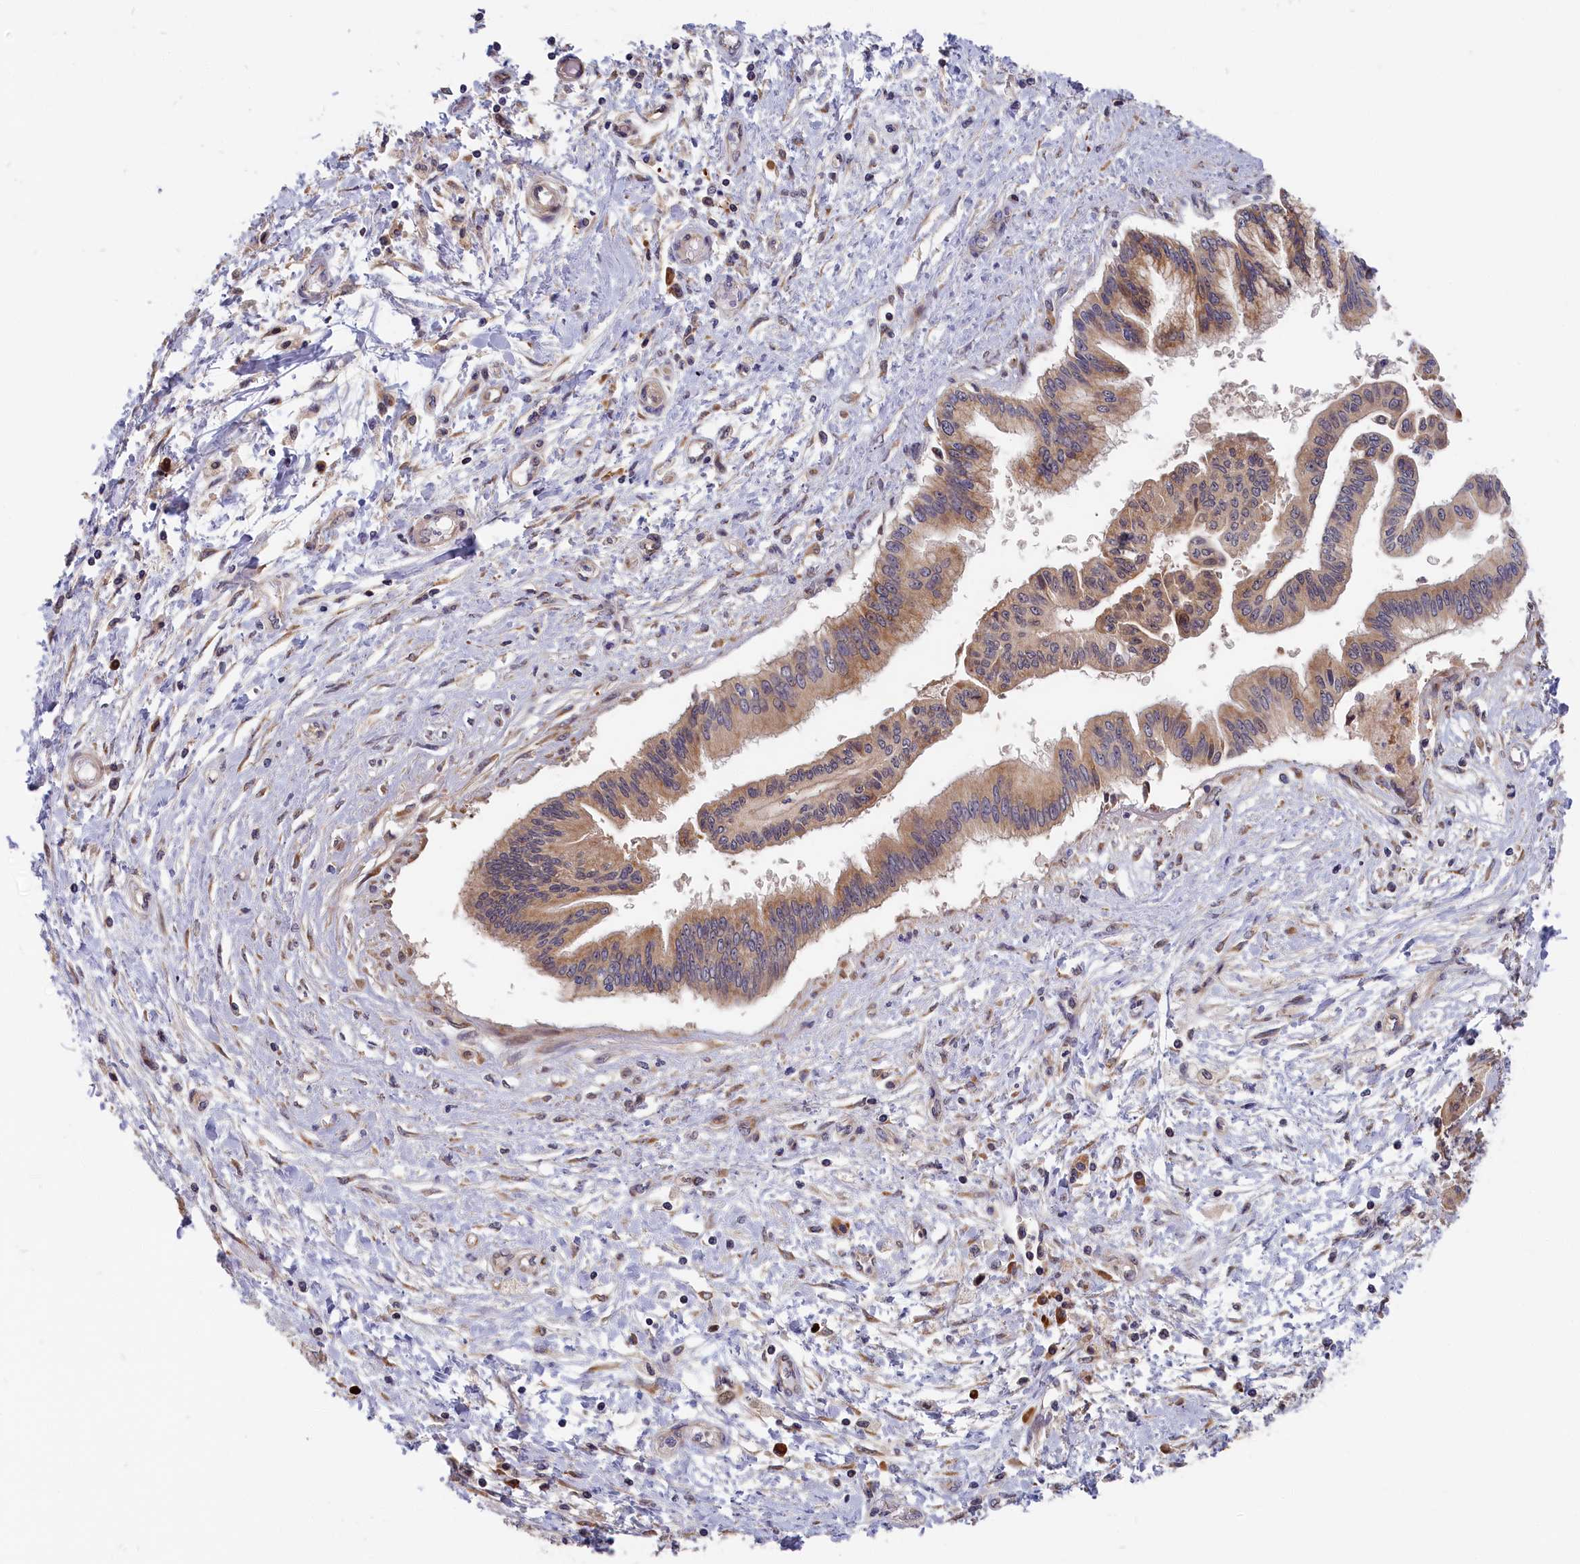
{"staining": {"intensity": "moderate", "quantity": ">75%", "location": "cytoplasmic/membranous"}, "tissue": "pancreatic cancer", "cell_type": "Tumor cells", "image_type": "cancer", "snomed": [{"axis": "morphology", "description": "Adenocarcinoma, NOS"}, {"axis": "topography", "description": "Pancreas"}], "caption": "Pancreatic adenocarcinoma tissue shows moderate cytoplasmic/membranous staining in approximately >75% of tumor cells", "gene": "CEP44", "patient": {"sex": "male", "age": 46}}